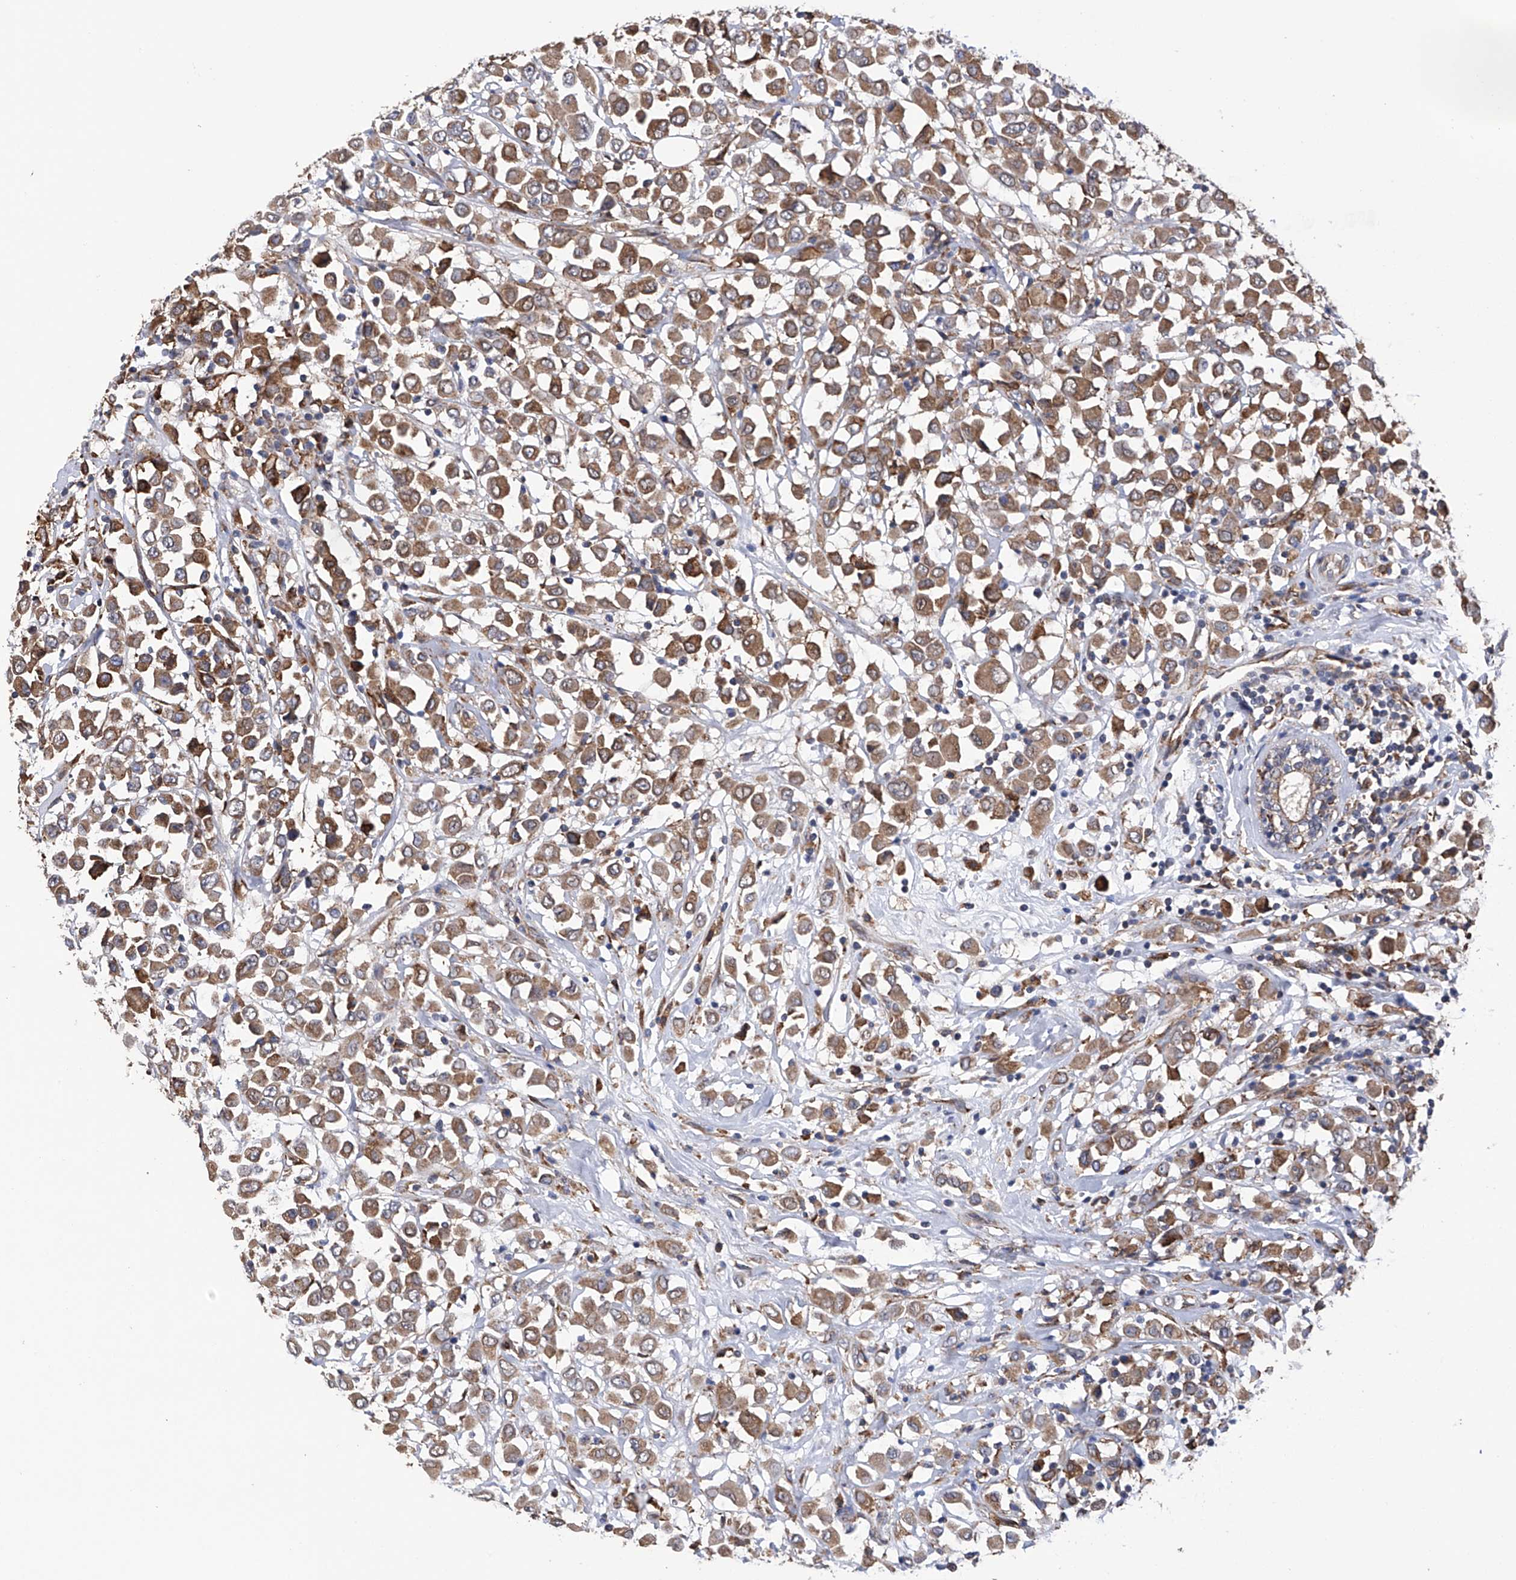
{"staining": {"intensity": "moderate", "quantity": ">75%", "location": "cytoplasmic/membranous"}, "tissue": "breast cancer", "cell_type": "Tumor cells", "image_type": "cancer", "snomed": [{"axis": "morphology", "description": "Duct carcinoma"}, {"axis": "topography", "description": "Breast"}], "caption": "Immunohistochemistry (DAB) staining of human breast cancer (intraductal carcinoma) exhibits moderate cytoplasmic/membranous protein staining in approximately >75% of tumor cells.", "gene": "DNAH8", "patient": {"sex": "female", "age": 61}}